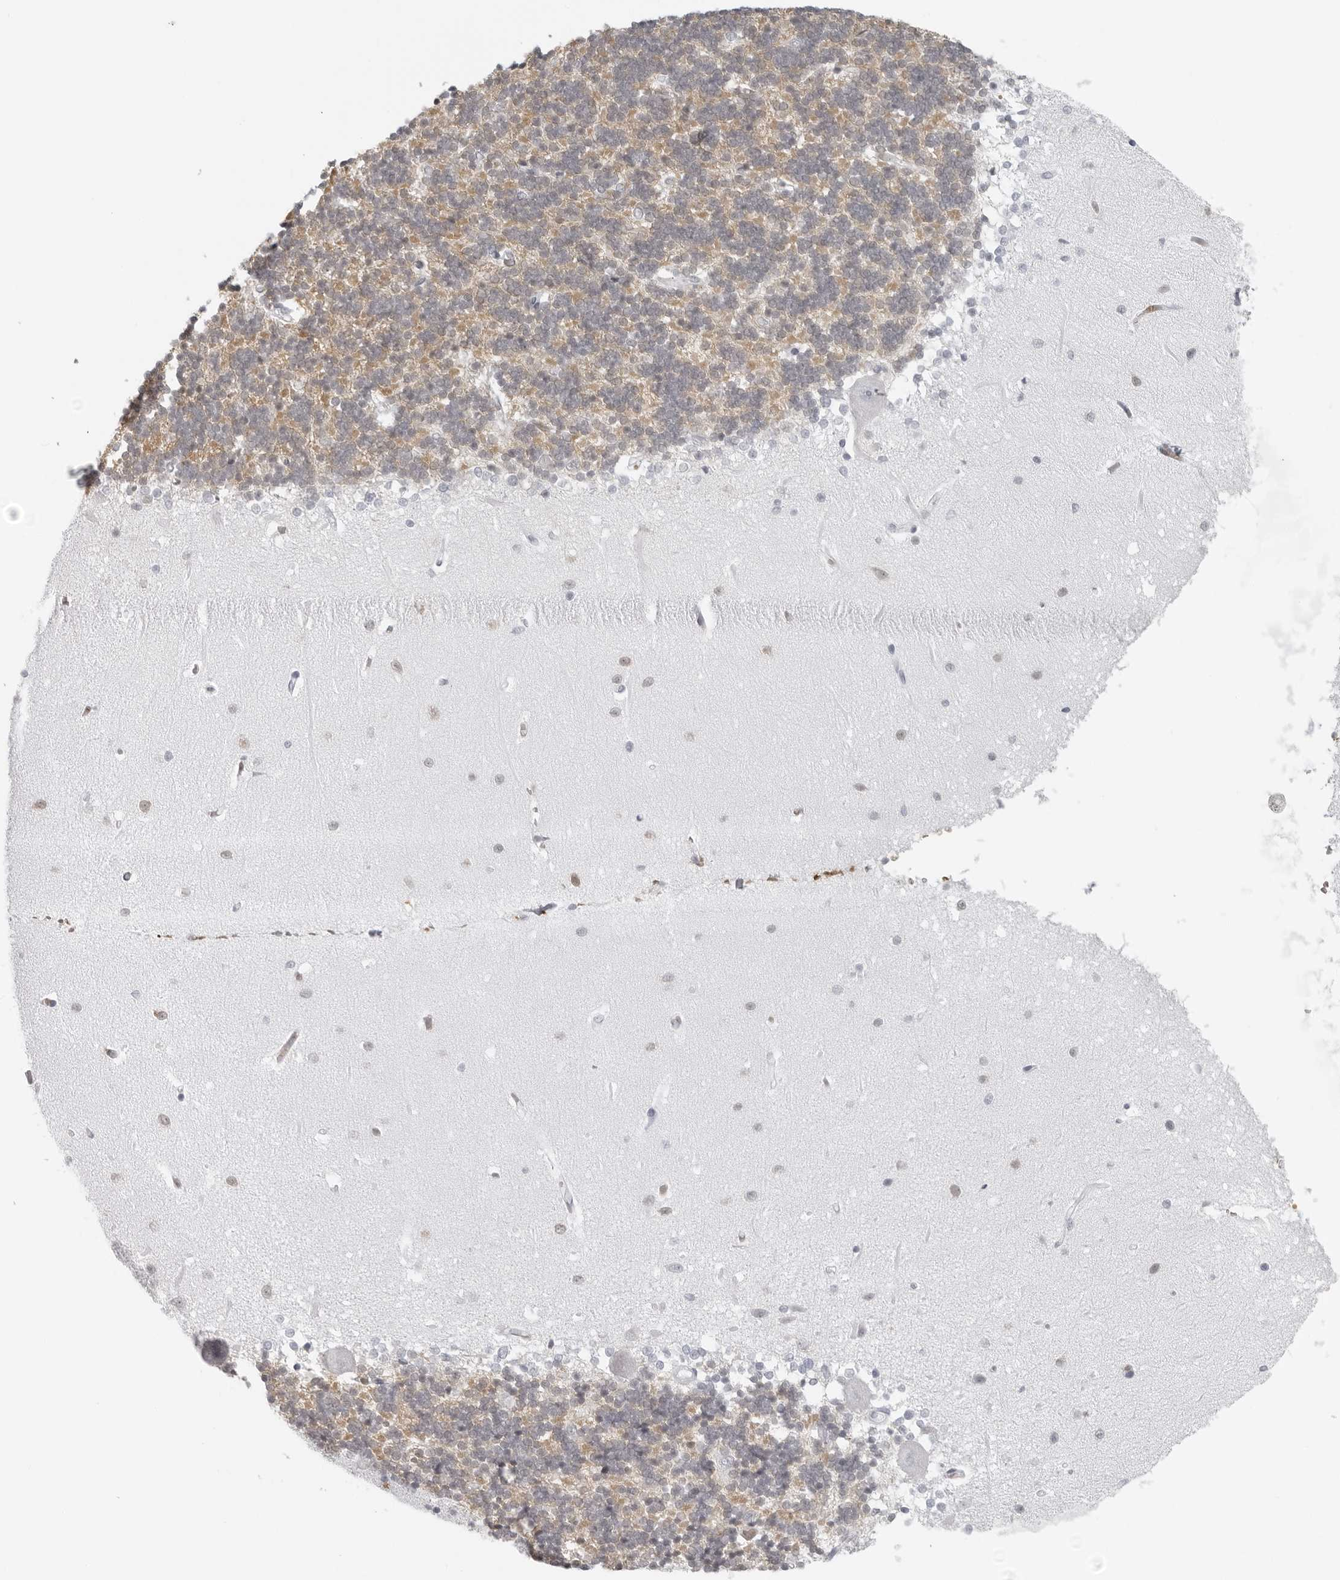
{"staining": {"intensity": "negative", "quantity": "none", "location": "none"}, "tissue": "cerebellum", "cell_type": "Cells in granular layer", "image_type": "normal", "snomed": [{"axis": "morphology", "description": "Normal tissue, NOS"}, {"axis": "topography", "description": "Cerebellum"}], "caption": "Cells in granular layer are negative for brown protein staining in benign cerebellum. The staining is performed using DAB (3,3'-diaminobenzidine) brown chromogen with nuclei counter-stained in using hematoxylin.", "gene": "EPB41", "patient": {"sex": "male", "age": 37}}